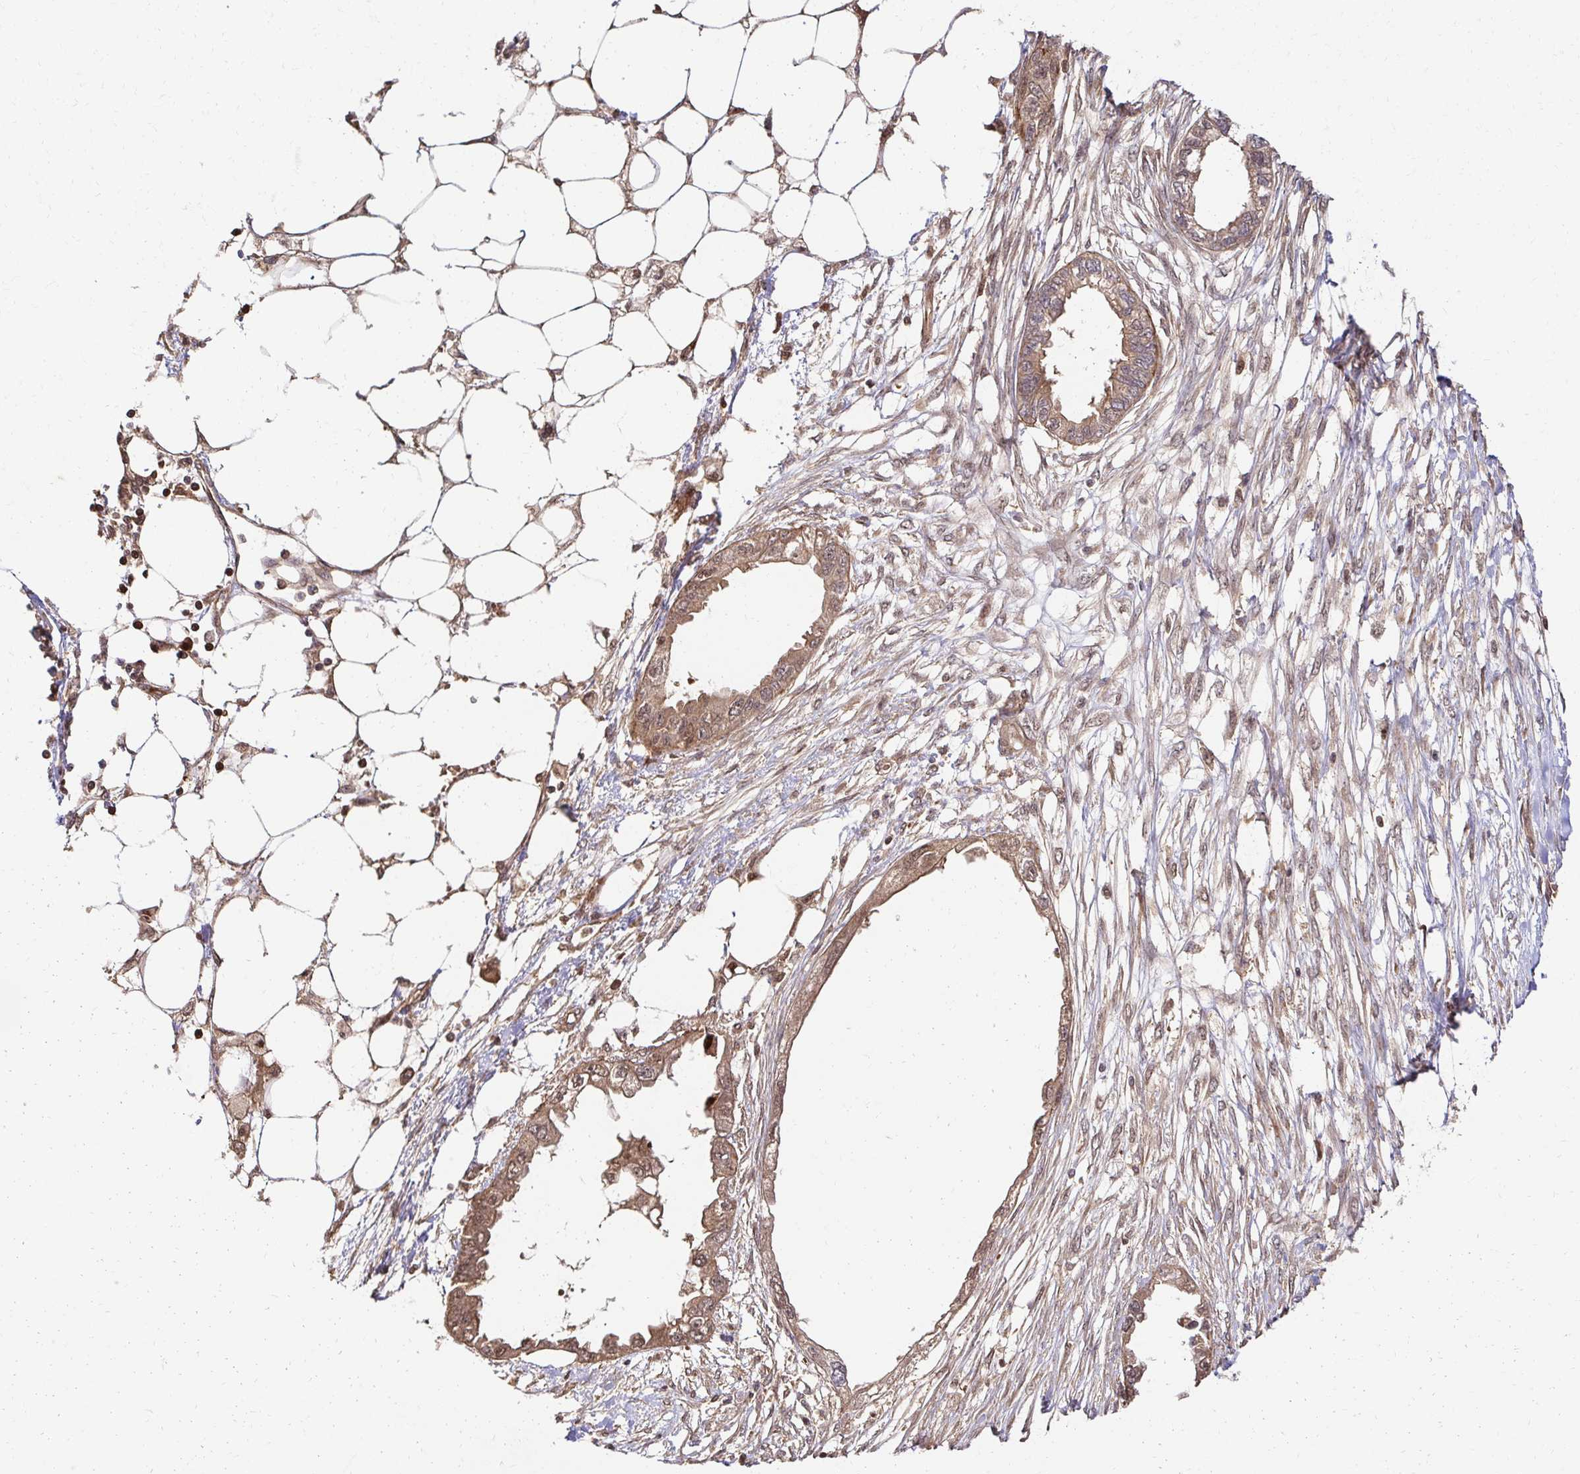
{"staining": {"intensity": "weak", "quantity": ">75%", "location": "cytoplasmic/membranous,nuclear"}, "tissue": "endometrial cancer", "cell_type": "Tumor cells", "image_type": "cancer", "snomed": [{"axis": "morphology", "description": "Adenocarcinoma, NOS"}, {"axis": "morphology", "description": "Adenocarcinoma, metastatic, NOS"}, {"axis": "topography", "description": "Adipose tissue"}, {"axis": "topography", "description": "Endometrium"}], "caption": "A brown stain shows weak cytoplasmic/membranous and nuclear staining of a protein in endometrial cancer (adenocarcinoma) tumor cells.", "gene": "PSMA4", "patient": {"sex": "female", "age": 67}}